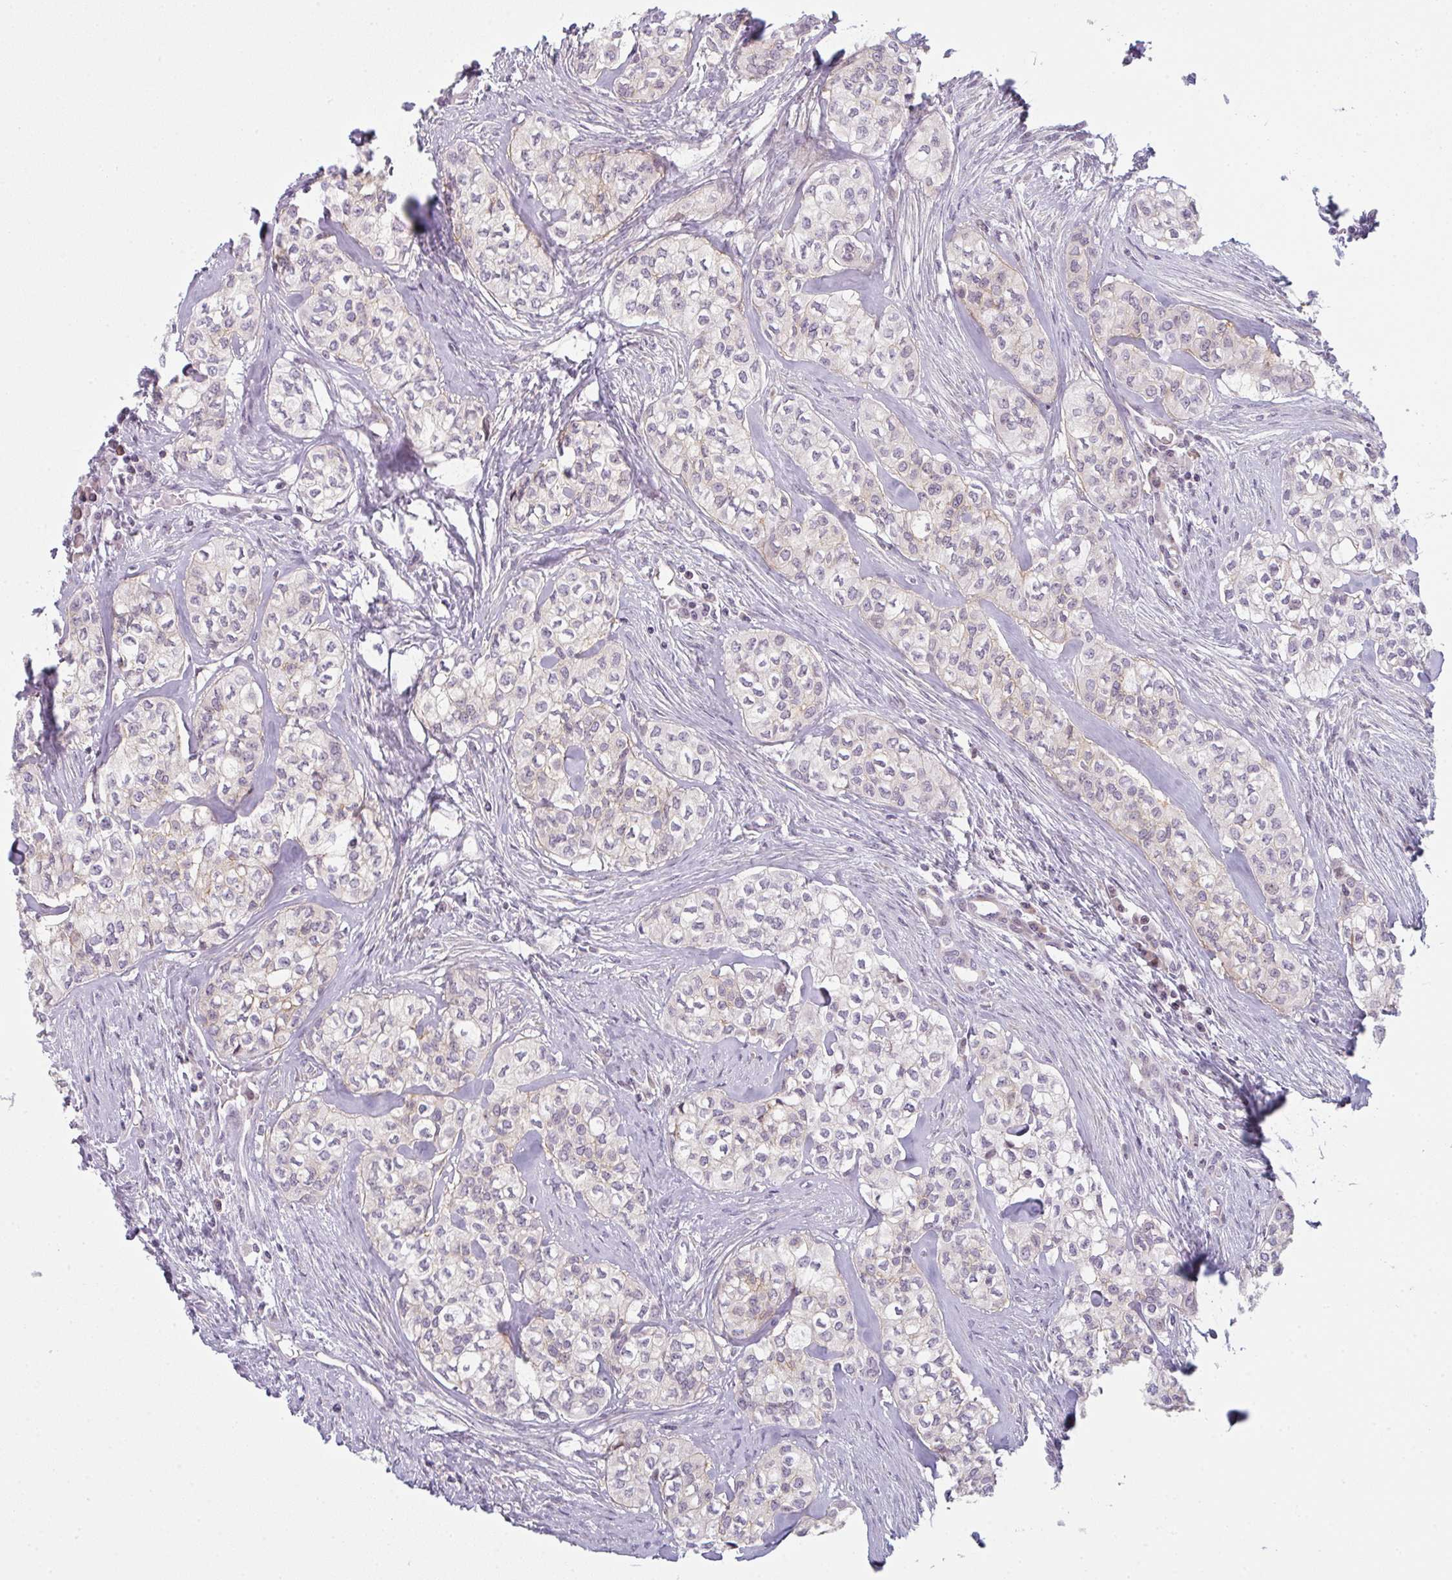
{"staining": {"intensity": "negative", "quantity": "none", "location": "none"}, "tissue": "head and neck cancer", "cell_type": "Tumor cells", "image_type": "cancer", "snomed": [{"axis": "morphology", "description": "Adenocarcinoma, NOS"}, {"axis": "topography", "description": "Head-Neck"}], "caption": "This is an immunohistochemistry image of human adenocarcinoma (head and neck). There is no expression in tumor cells.", "gene": "TMEM237", "patient": {"sex": "male", "age": 81}}